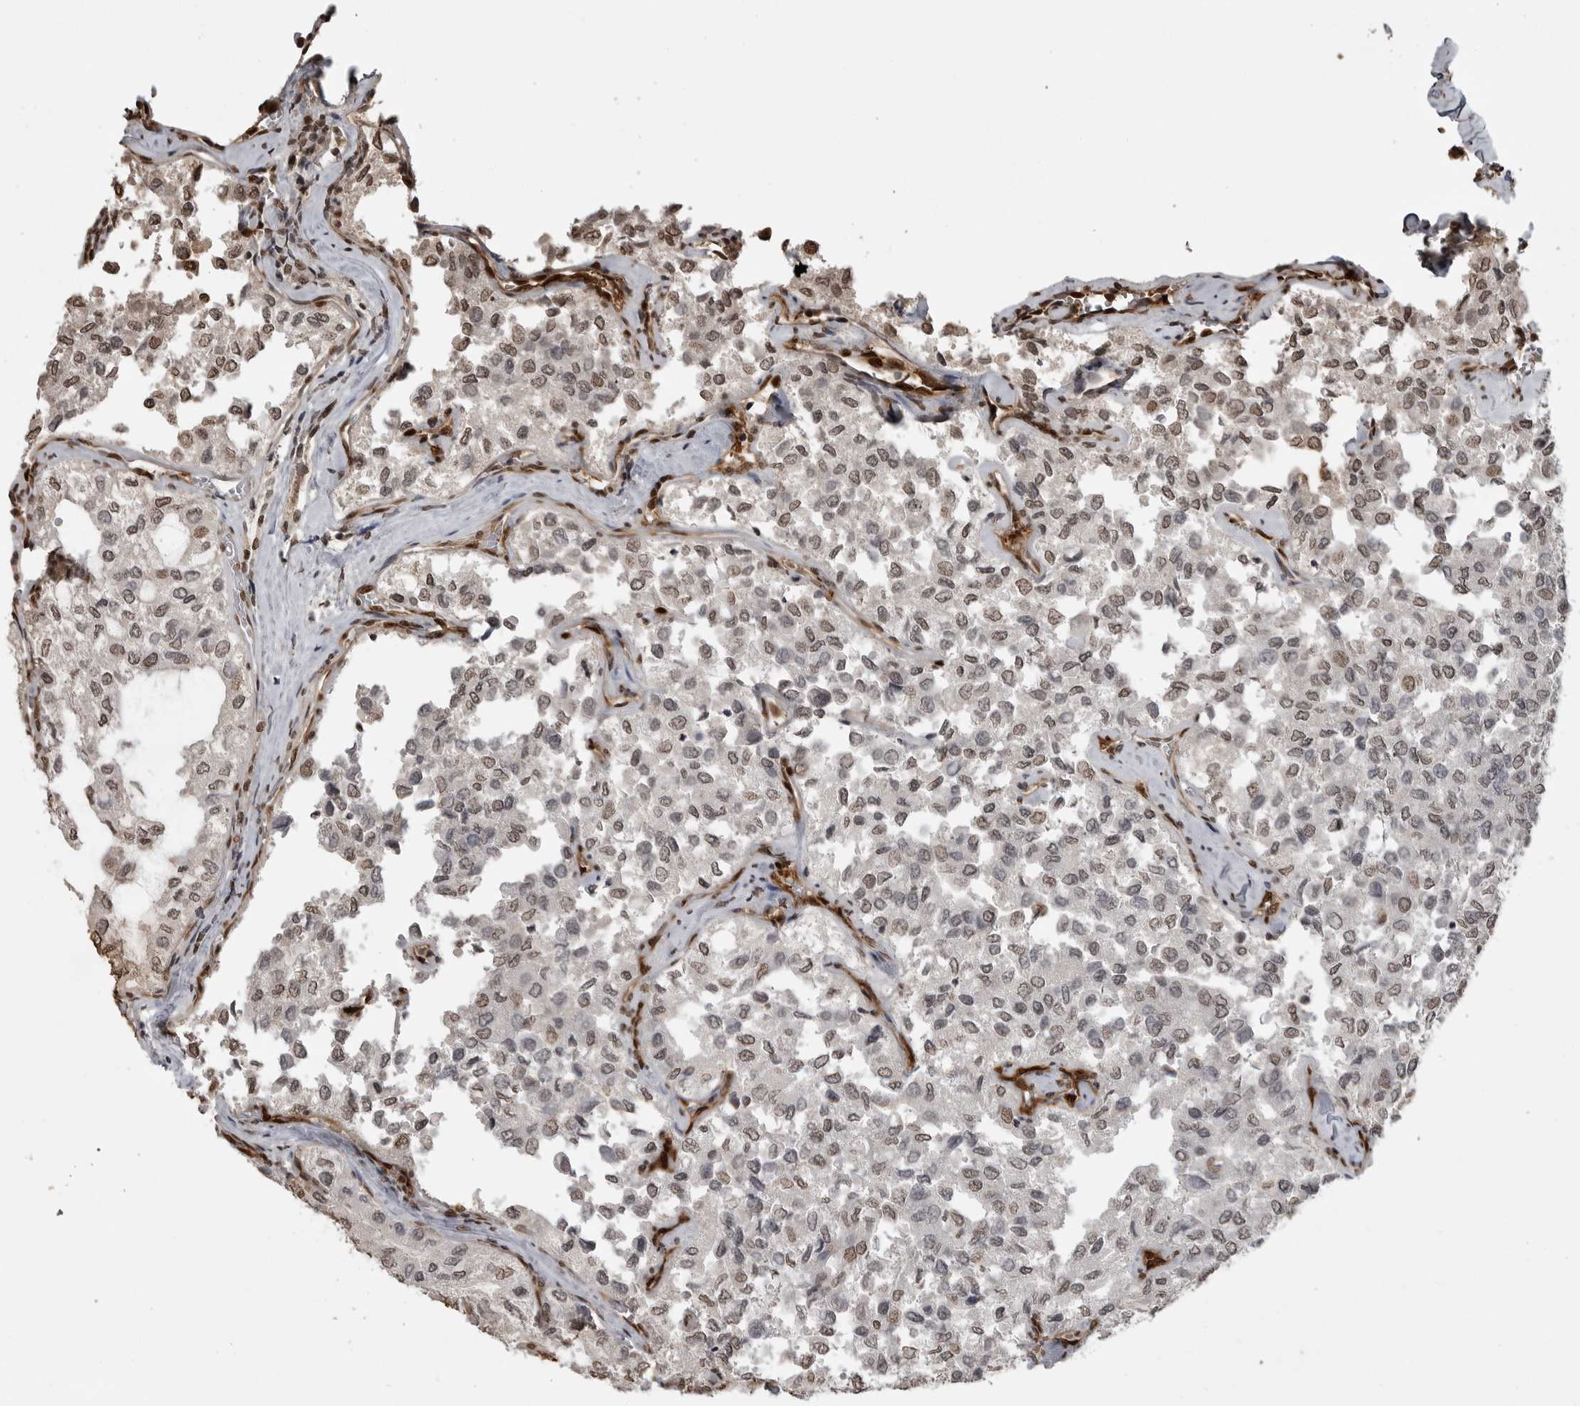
{"staining": {"intensity": "moderate", "quantity": ">75%", "location": "nuclear"}, "tissue": "thyroid cancer", "cell_type": "Tumor cells", "image_type": "cancer", "snomed": [{"axis": "morphology", "description": "Follicular adenoma carcinoma, NOS"}, {"axis": "topography", "description": "Thyroid gland"}], "caption": "Protein analysis of thyroid follicular adenoma carcinoma tissue shows moderate nuclear positivity in approximately >75% of tumor cells. The protein is shown in brown color, while the nuclei are stained blue.", "gene": "SMAD2", "patient": {"sex": "male", "age": 75}}